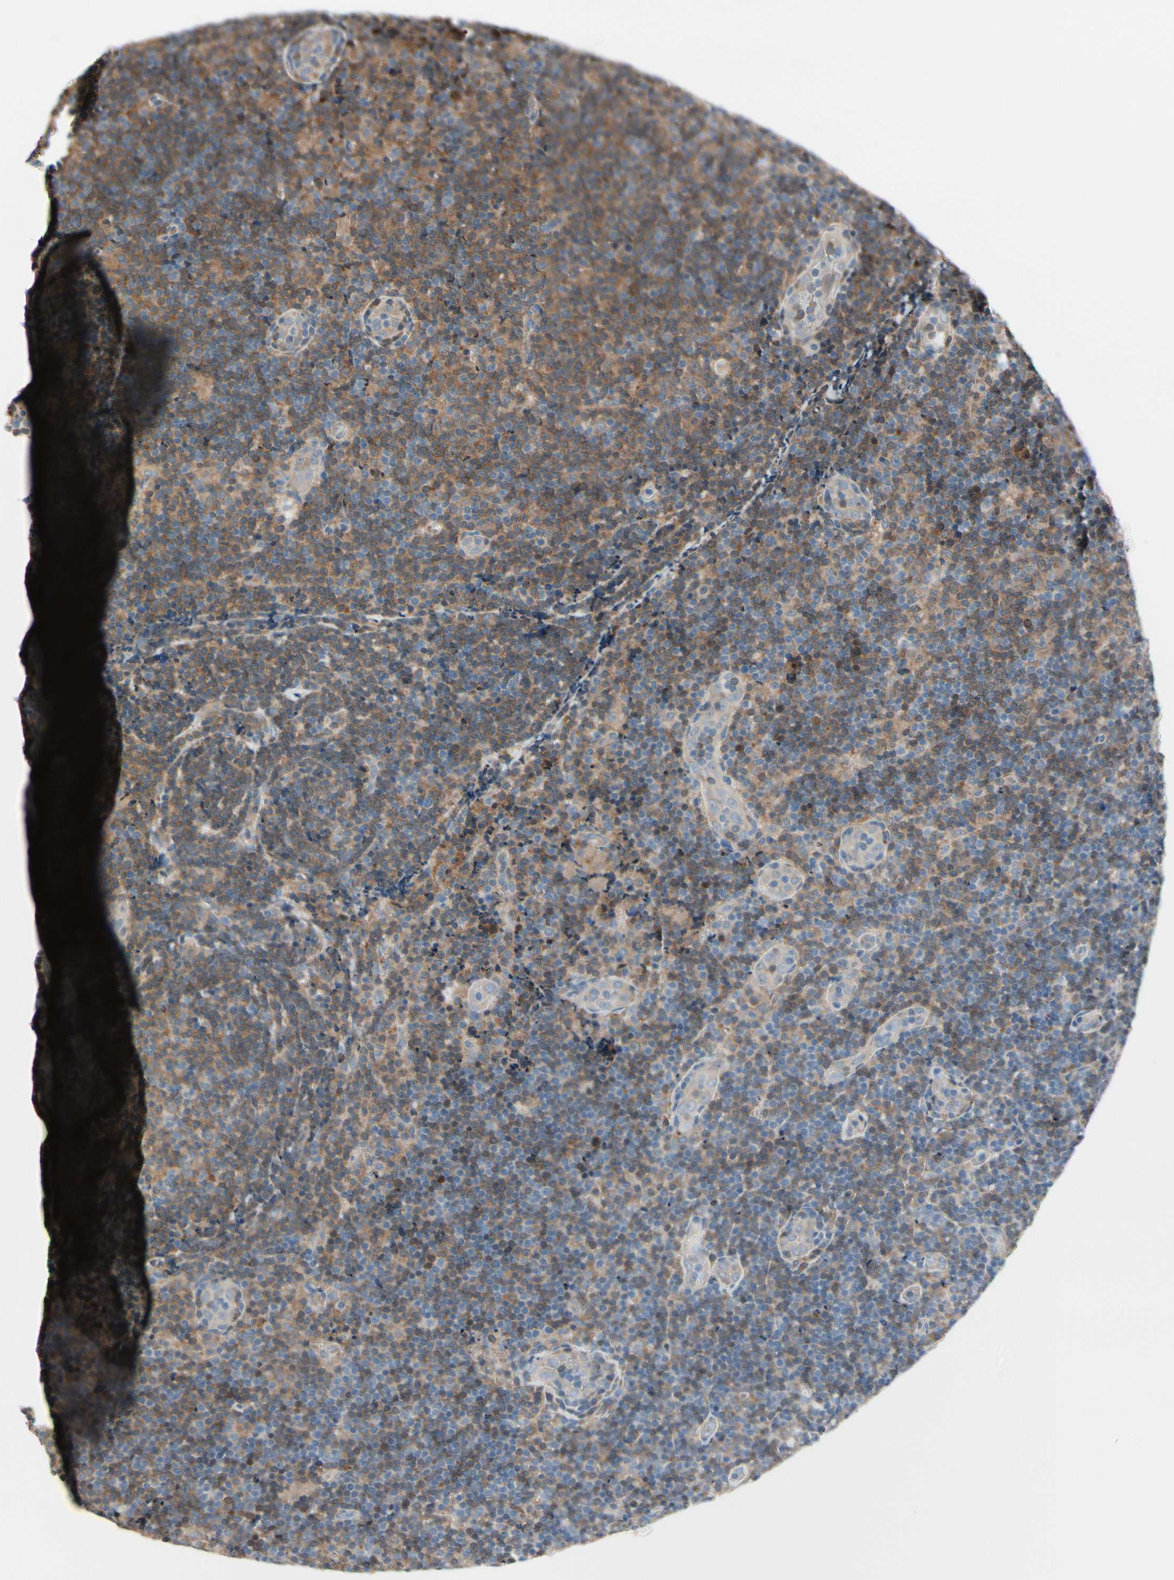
{"staining": {"intensity": "moderate", "quantity": ">75%", "location": "cytoplasmic/membranous"}, "tissue": "lymphoma", "cell_type": "Tumor cells", "image_type": "cancer", "snomed": [{"axis": "morphology", "description": "Malignant lymphoma, non-Hodgkin's type, Low grade"}, {"axis": "topography", "description": "Lymph node"}], "caption": "DAB immunohistochemical staining of human malignant lymphoma, non-Hodgkin's type (low-grade) demonstrates moderate cytoplasmic/membranous protein expression in about >75% of tumor cells. The protein is shown in brown color, while the nuclei are stained blue.", "gene": "SNX29", "patient": {"sex": "male", "age": 83}}